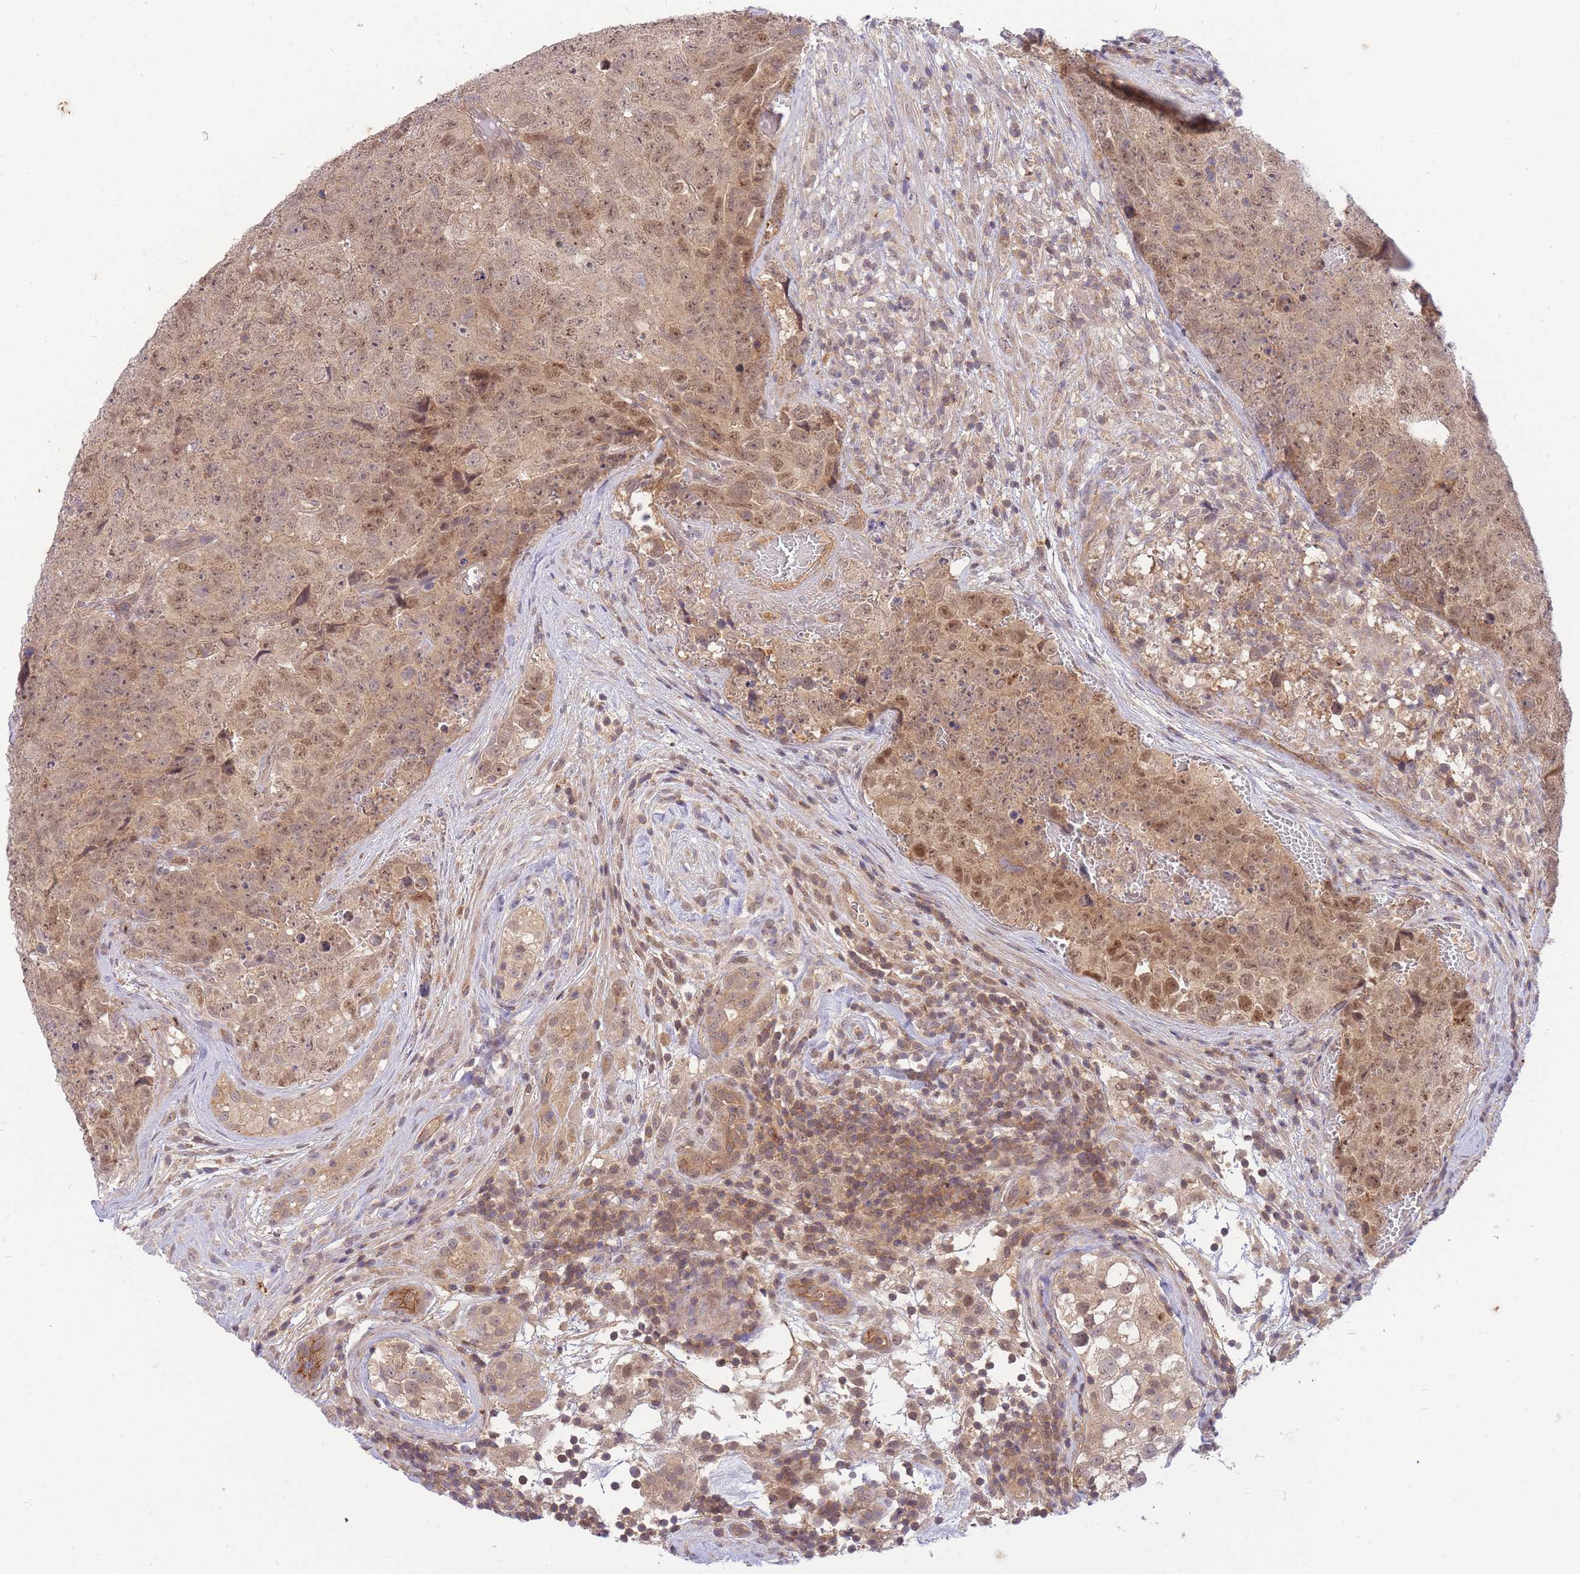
{"staining": {"intensity": "moderate", "quantity": ">75%", "location": "cytoplasmic/membranous,nuclear"}, "tissue": "testis cancer", "cell_type": "Tumor cells", "image_type": "cancer", "snomed": [{"axis": "morphology", "description": "Seminoma, NOS"}, {"axis": "morphology", "description": "Teratoma, malignant, NOS"}, {"axis": "topography", "description": "Testis"}], "caption": "Protein expression analysis of human seminoma (testis) reveals moderate cytoplasmic/membranous and nuclear positivity in approximately >75% of tumor cells. The staining was performed using DAB (3,3'-diaminobenzidine) to visualize the protein expression in brown, while the nuclei were stained in blue with hematoxylin (Magnification: 20x).", "gene": "ST8SIA4", "patient": {"sex": "male", "age": 34}}